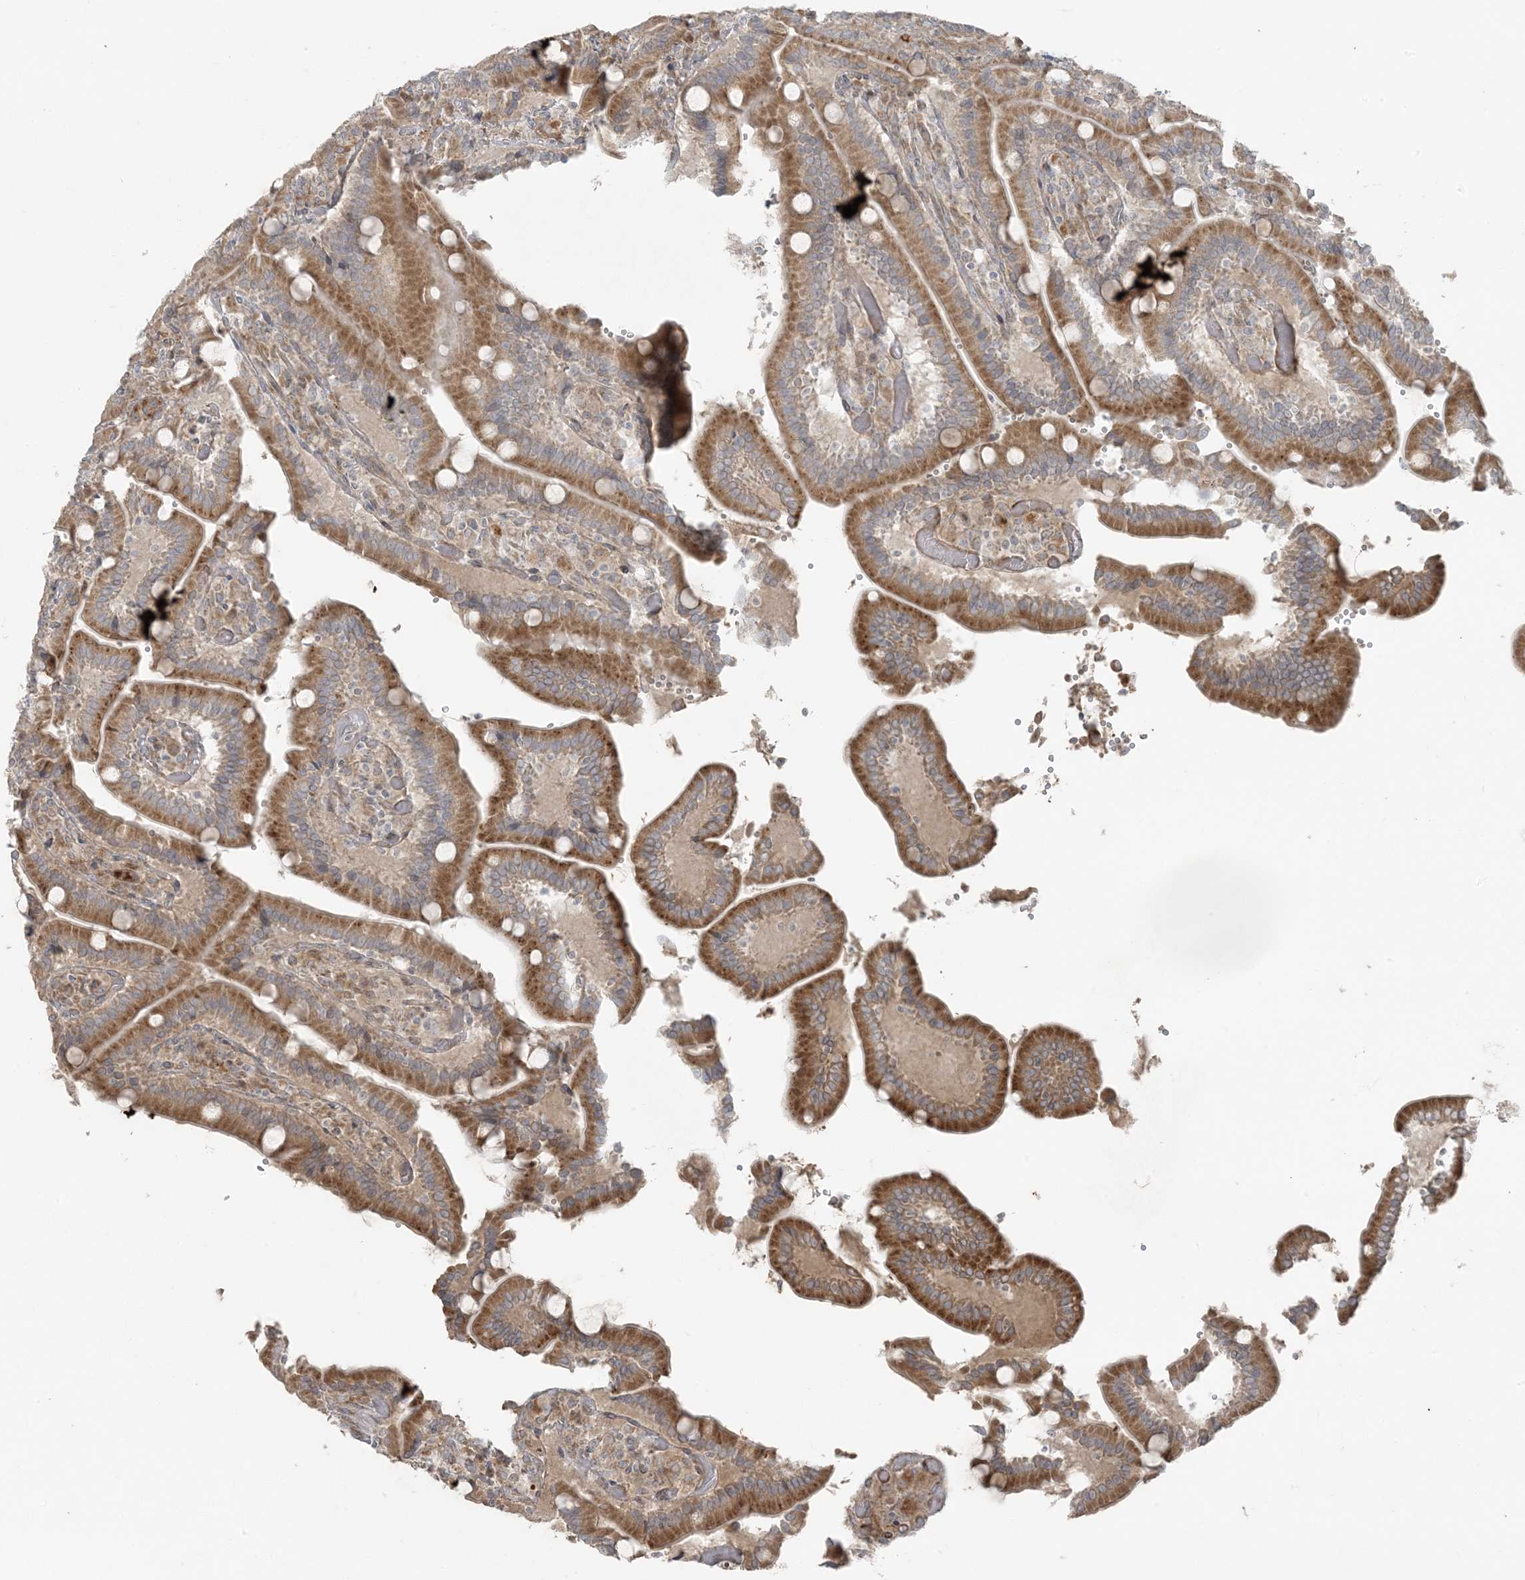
{"staining": {"intensity": "moderate", "quantity": ">75%", "location": "cytoplasmic/membranous"}, "tissue": "duodenum", "cell_type": "Glandular cells", "image_type": "normal", "snomed": [{"axis": "morphology", "description": "Normal tissue, NOS"}, {"axis": "topography", "description": "Duodenum"}], "caption": "Protein expression by IHC reveals moderate cytoplasmic/membranous staining in approximately >75% of glandular cells in unremarkable duodenum. The protein of interest is stained brown, and the nuclei are stained in blue (DAB (3,3'-diaminobenzidine) IHC with brightfield microscopy, high magnification).", "gene": "ZNF263", "patient": {"sex": "female", "age": 62}}